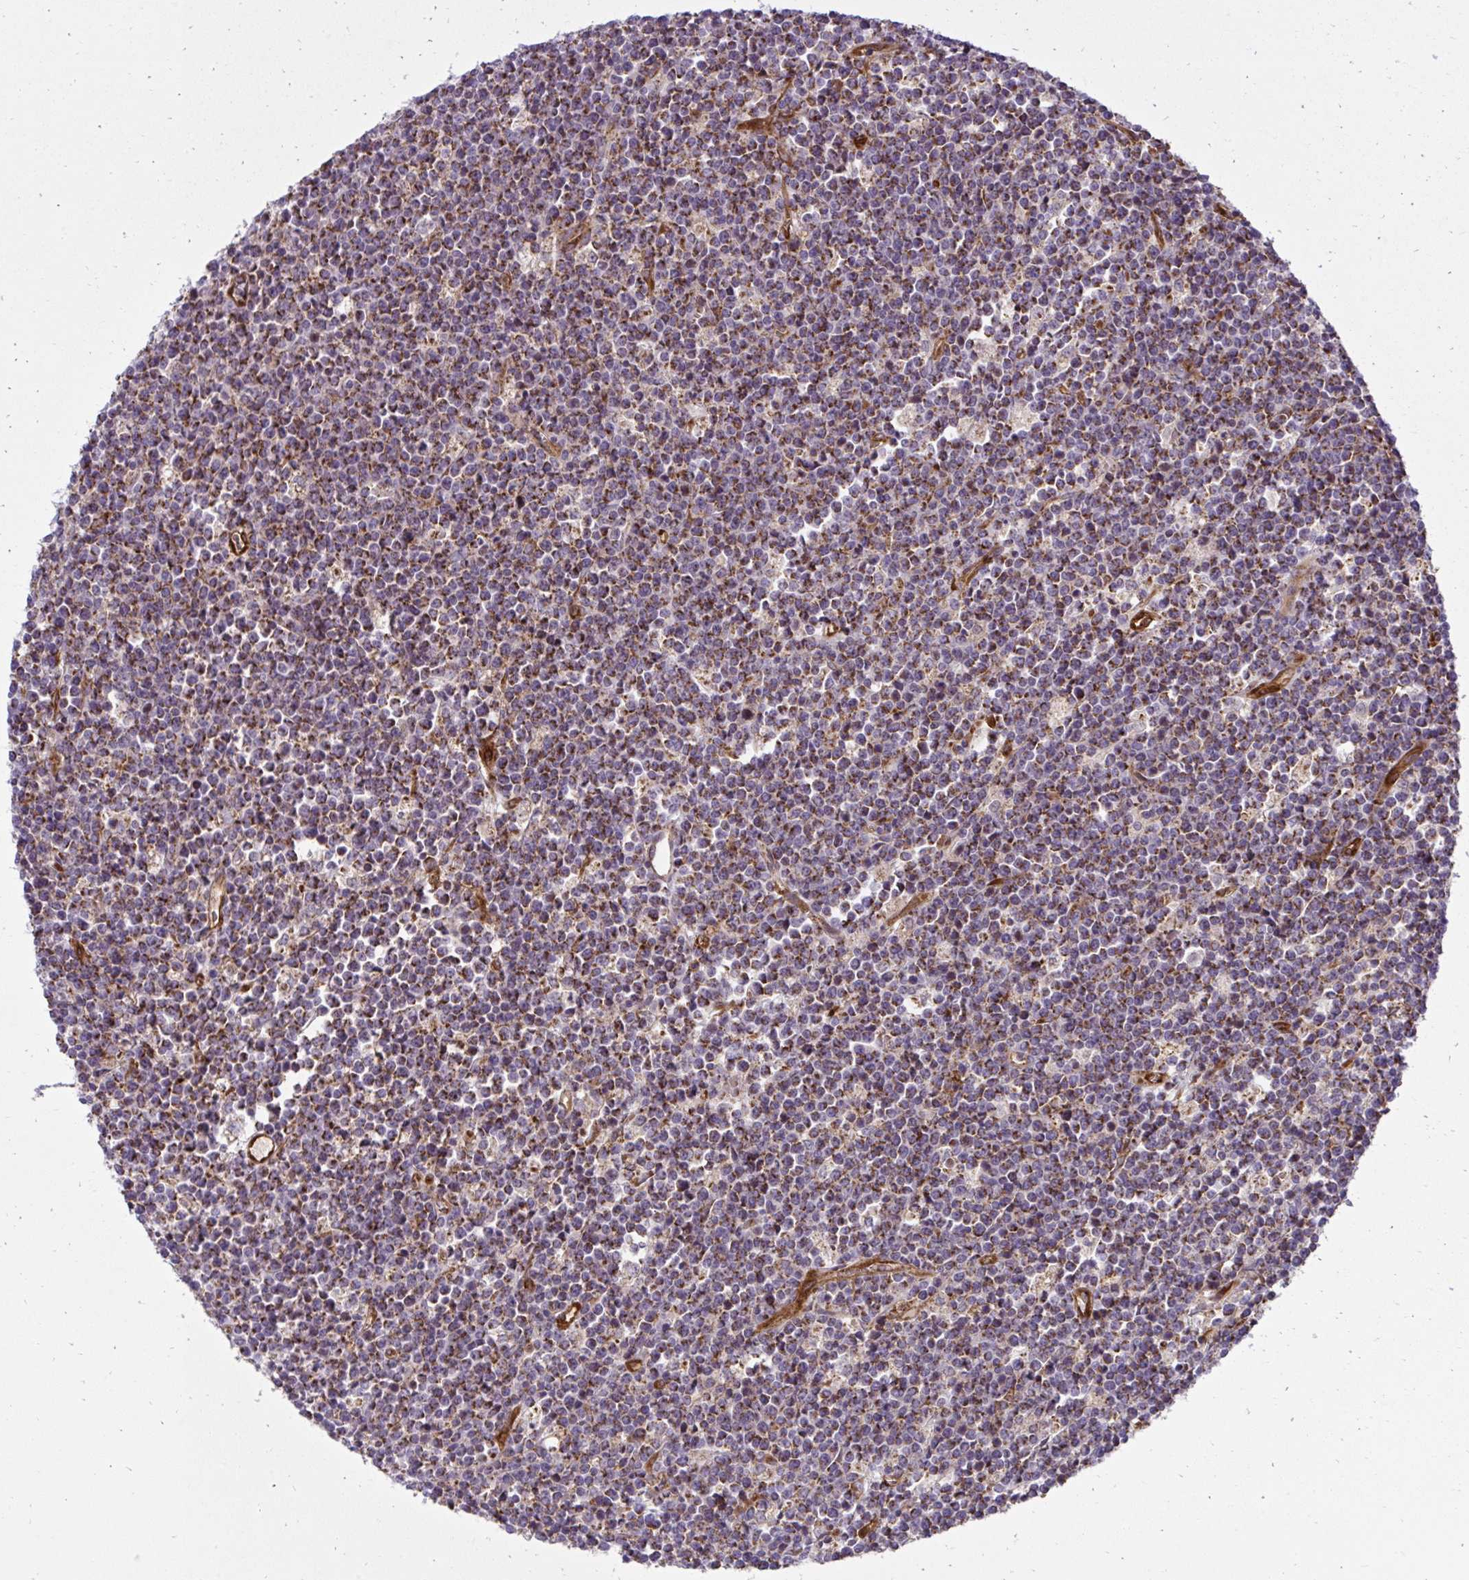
{"staining": {"intensity": "strong", "quantity": ">75%", "location": "cytoplasmic/membranous"}, "tissue": "lymphoma", "cell_type": "Tumor cells", "image_type": "cancer", "snomed": [{"axis": "morphology", "description": "Malignant lymphoma, non-Hodgkin's type, High grade"}, {"axis": "topography", "description": "Ovary"}], "caption": "High-grade malignant lymphoma, non-Hodgkin's type tissue shows strong cytoplasmic/membranous expression in about >75% of tumor cells", "gene": "LIMS1", "patient": {"sex": "female", "age": 56}}